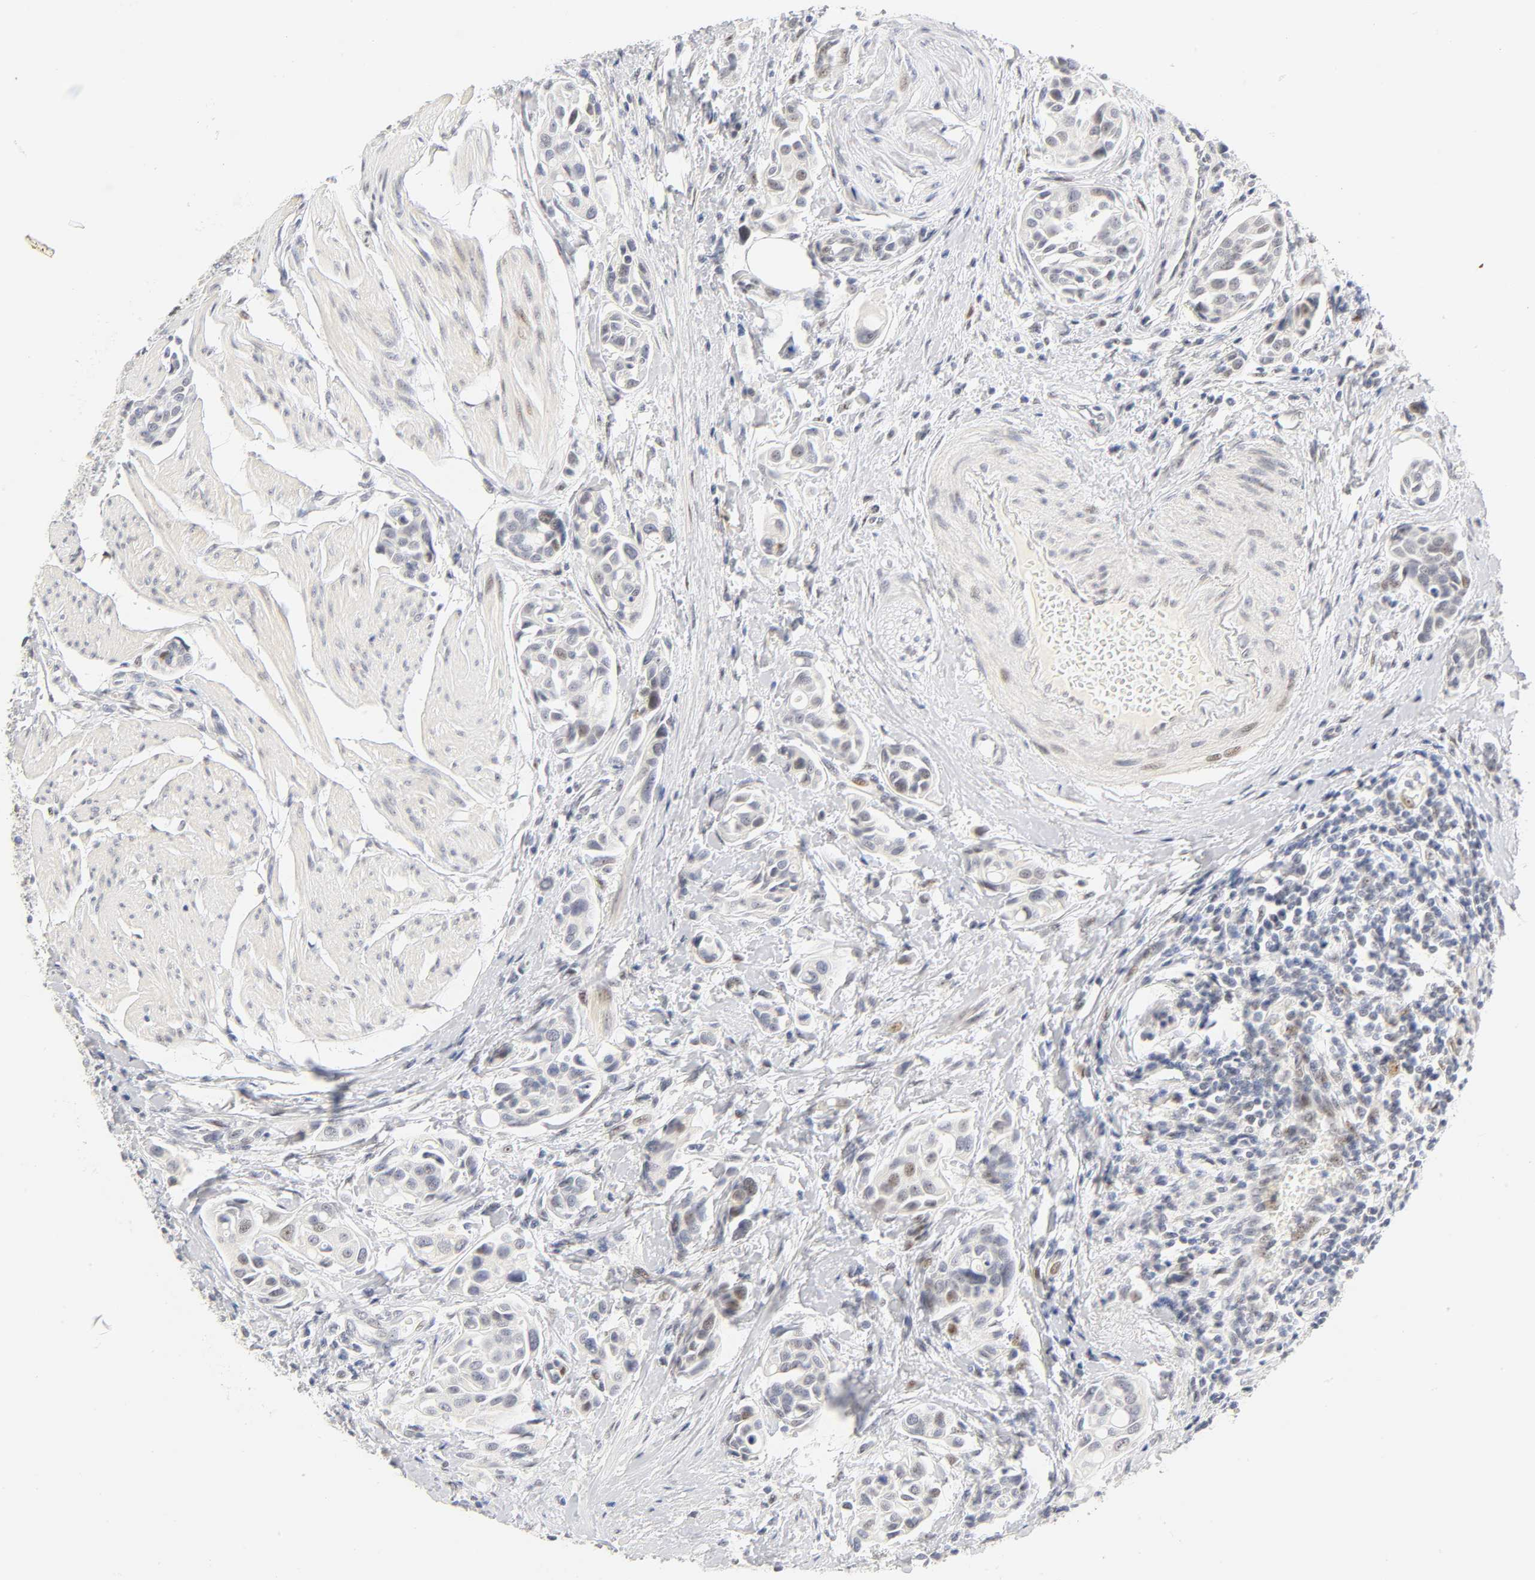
{"staining": {"intensity": "weak", "quantity": "<25%", "location": "nuclear"}, "tissue": "urothelial cancer", "cell_type": "Tumor cells", "image_type": "cancer", "snomed": [{"axis": "morphology", "description": "Urothelial carcinoma, High grade"}, {"axis": "topography", "description": "Urinary bladder"}], "caption": "Immunohistochemistry of urothelial carcinoma (high-grade) exhibits no positivity in tumor cells. (IHC, brightfield microscopy, high magnification).", "gene": "MNAT1", "patient": {"sex": "male", "age": 78}}